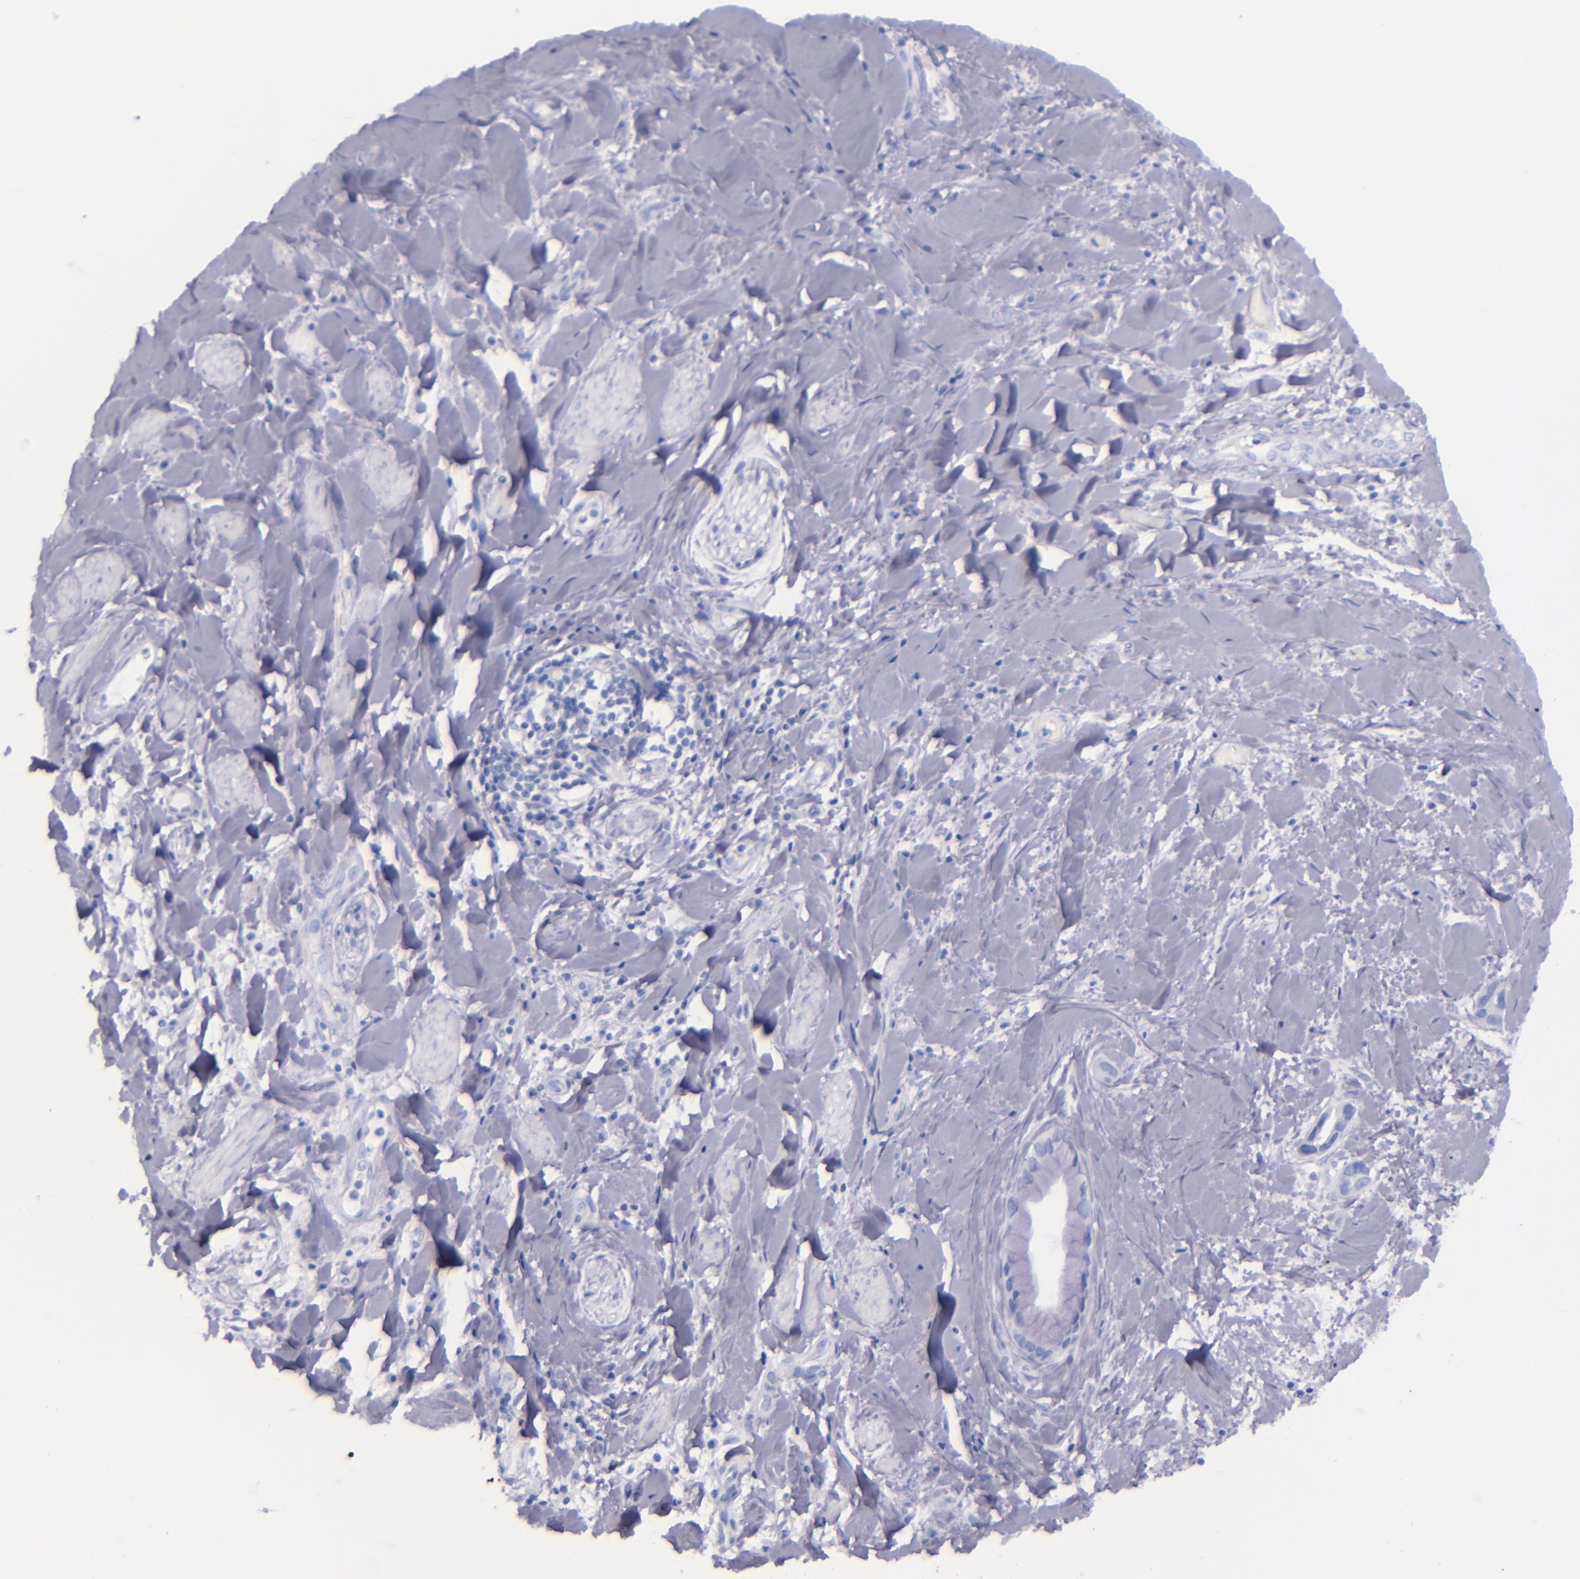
{"staining": {"intensity": "negative", "quantity": "none", "location": "none"}, "tissue": "liver cancer", "cell_type": "Tumor cells", "image_type": "cancer", "snomed": [{"axis": "morphology", "description": "Cholangiocarcinoma"}, {"axis": "topography", "description": "Liver"}], "caption": "The IHC image has no significant expression in tumor cells of liver cancer tissue. Nuclei are stained in blue.", "gene": "SFTPB", "patient": {"sex": "female", "age": 65}}